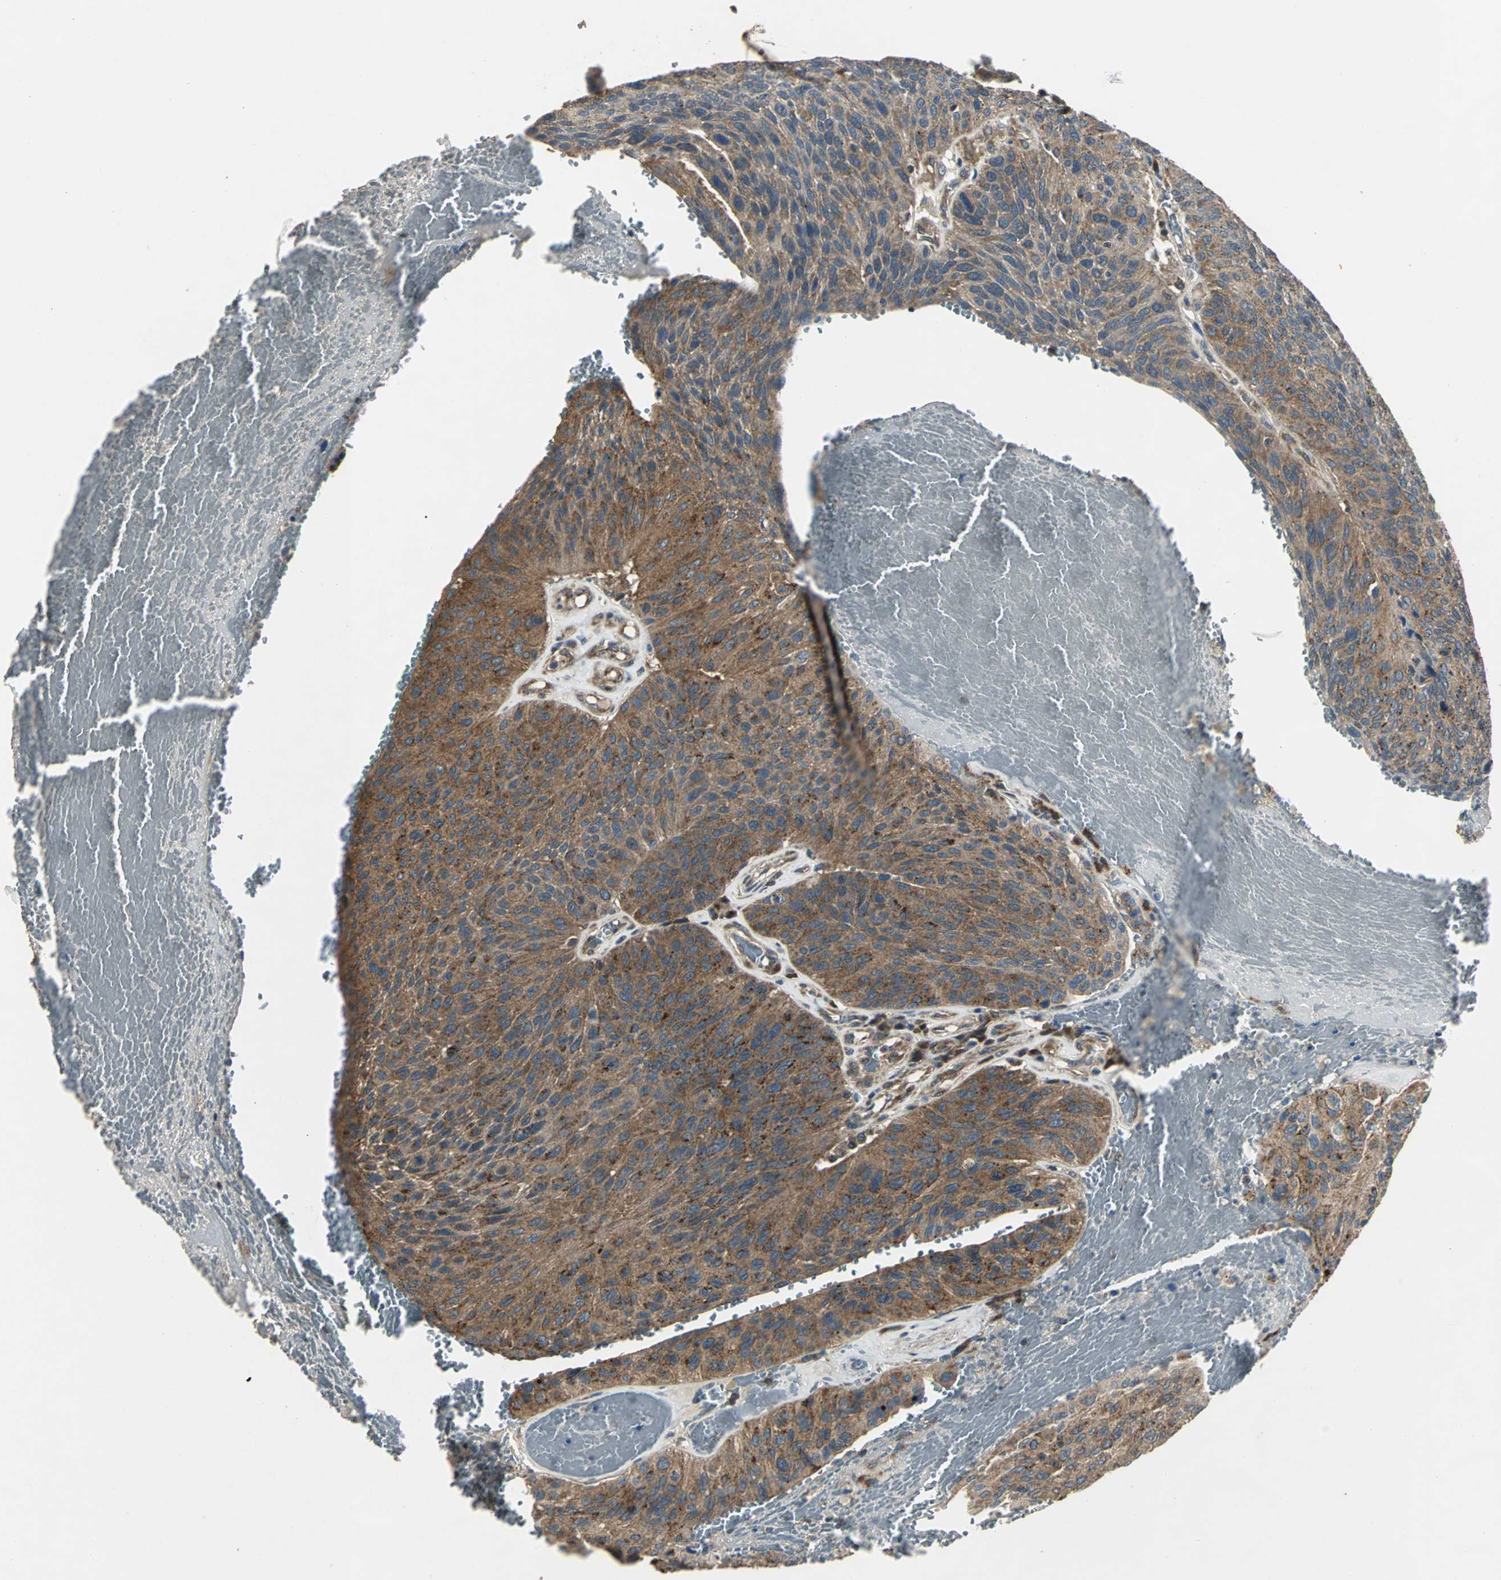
{"staining": {"intensity": "moderate", "quantity": ">75%", "location": "cytoplasmic/membranous"}, "tissue": "urothelial cancer", "cell_type": "Tumor cells", "image_type": "cancer", "snomed": [{"axis": "morphology", "description": "Urothelial carcinoma, High grade"}, {"axis": "topography", "description": "Urinary bladder"}], "caption": "Protein expression analysis of human high-grade urothelial carcinoma reveals moderate cytoplasmic/membranous expression in approximately >75% of tumor cells.", "gene": "IRF3", "patient": {"sex": "male", "age": 66}}